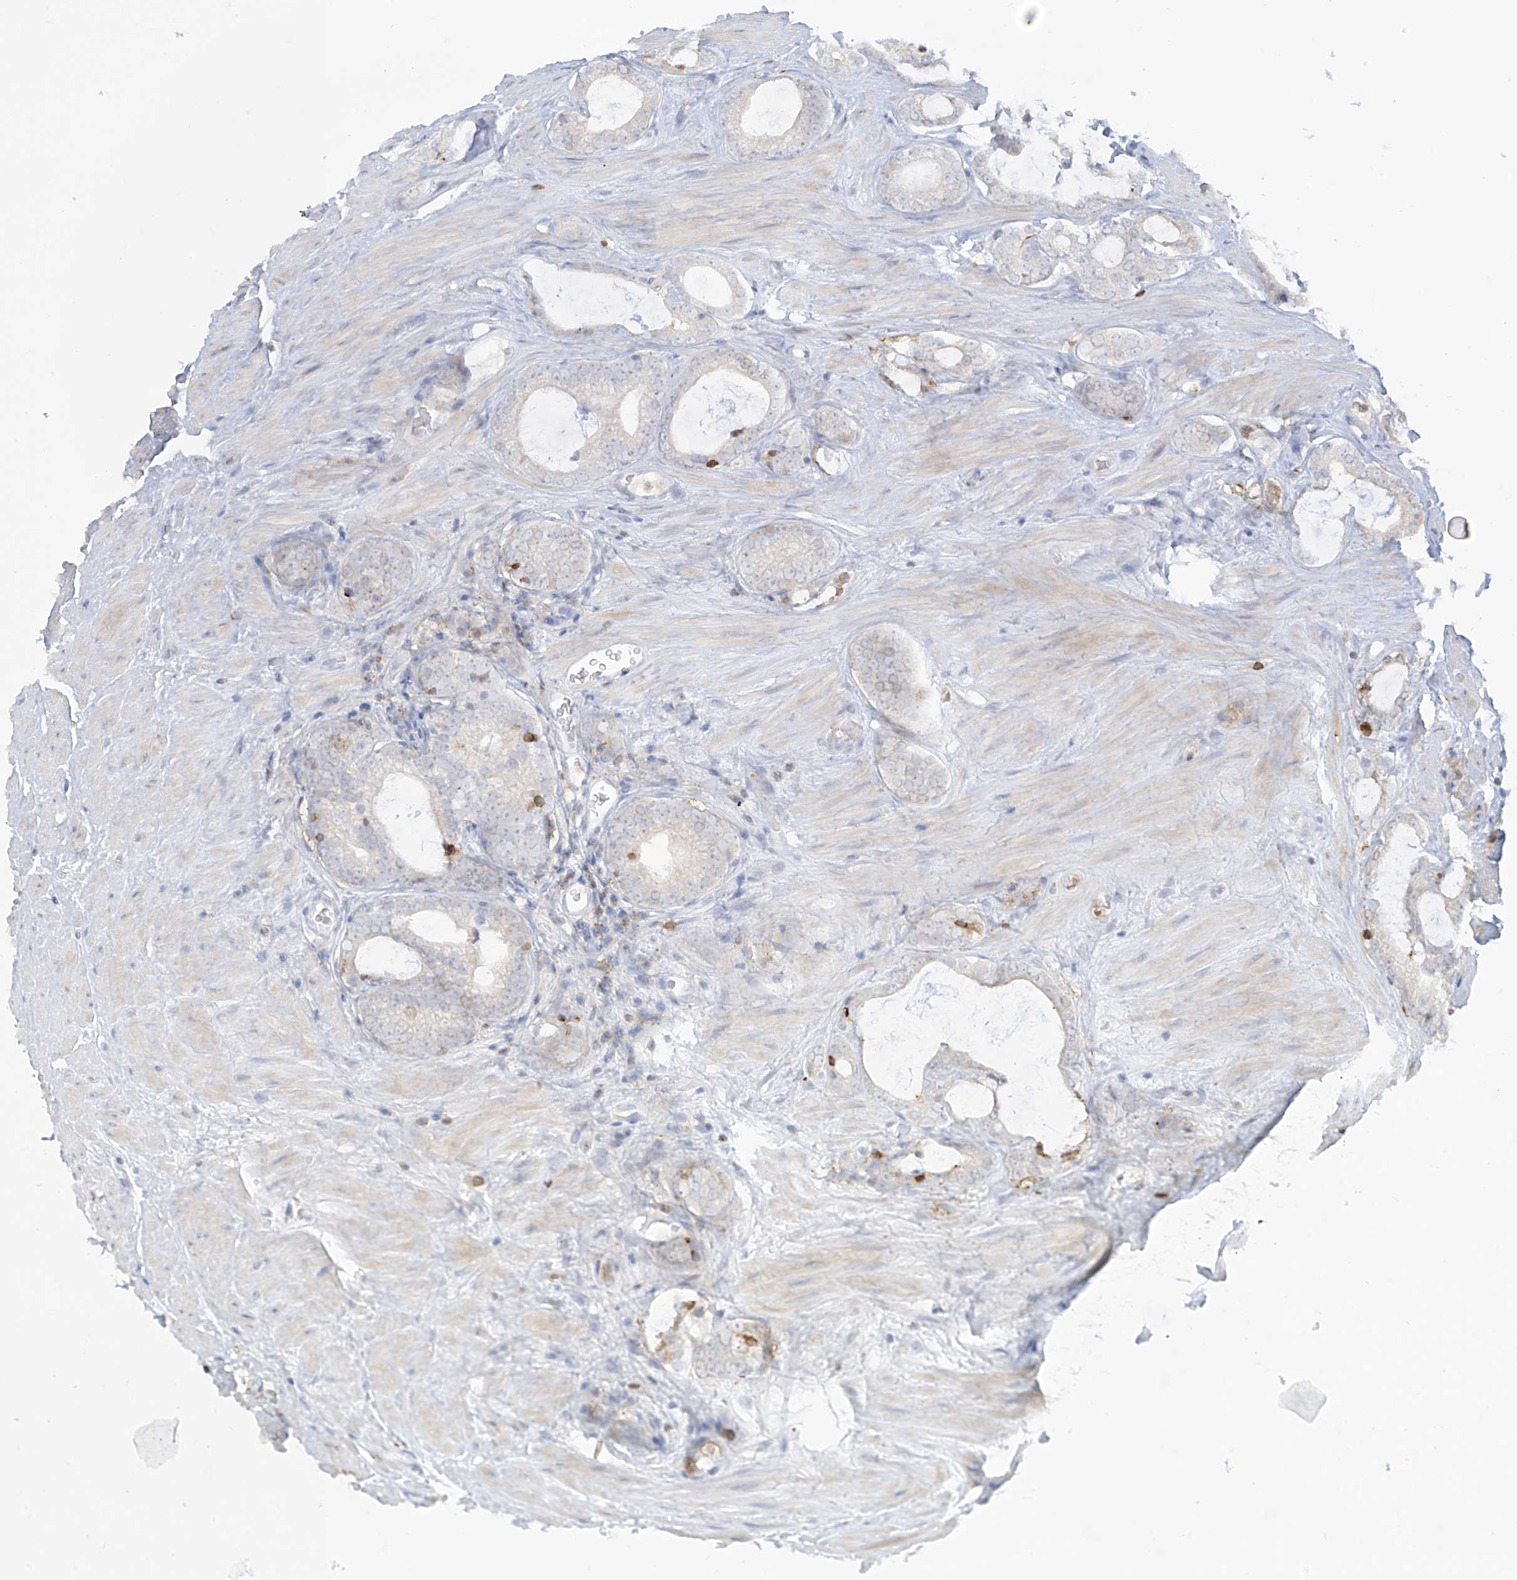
{"staining": {"intensity": "negative", "quantity": "none", "location": "none"}, "tissue": "prostate cancer", "cell_type": "Tumor cells", "image_type": "cancer", "snomed": [{"axis": "morphology", "description": "Adenocarcinoma, High grade"}, {"axis": "topography", "description": "Prostate"}], "caption": "Immunohistochemical staining of human prostate cancer reveals no significant staining in tumor cells.", "gene": "NOTO", "patient": {"sex": "male", "age": 63}}